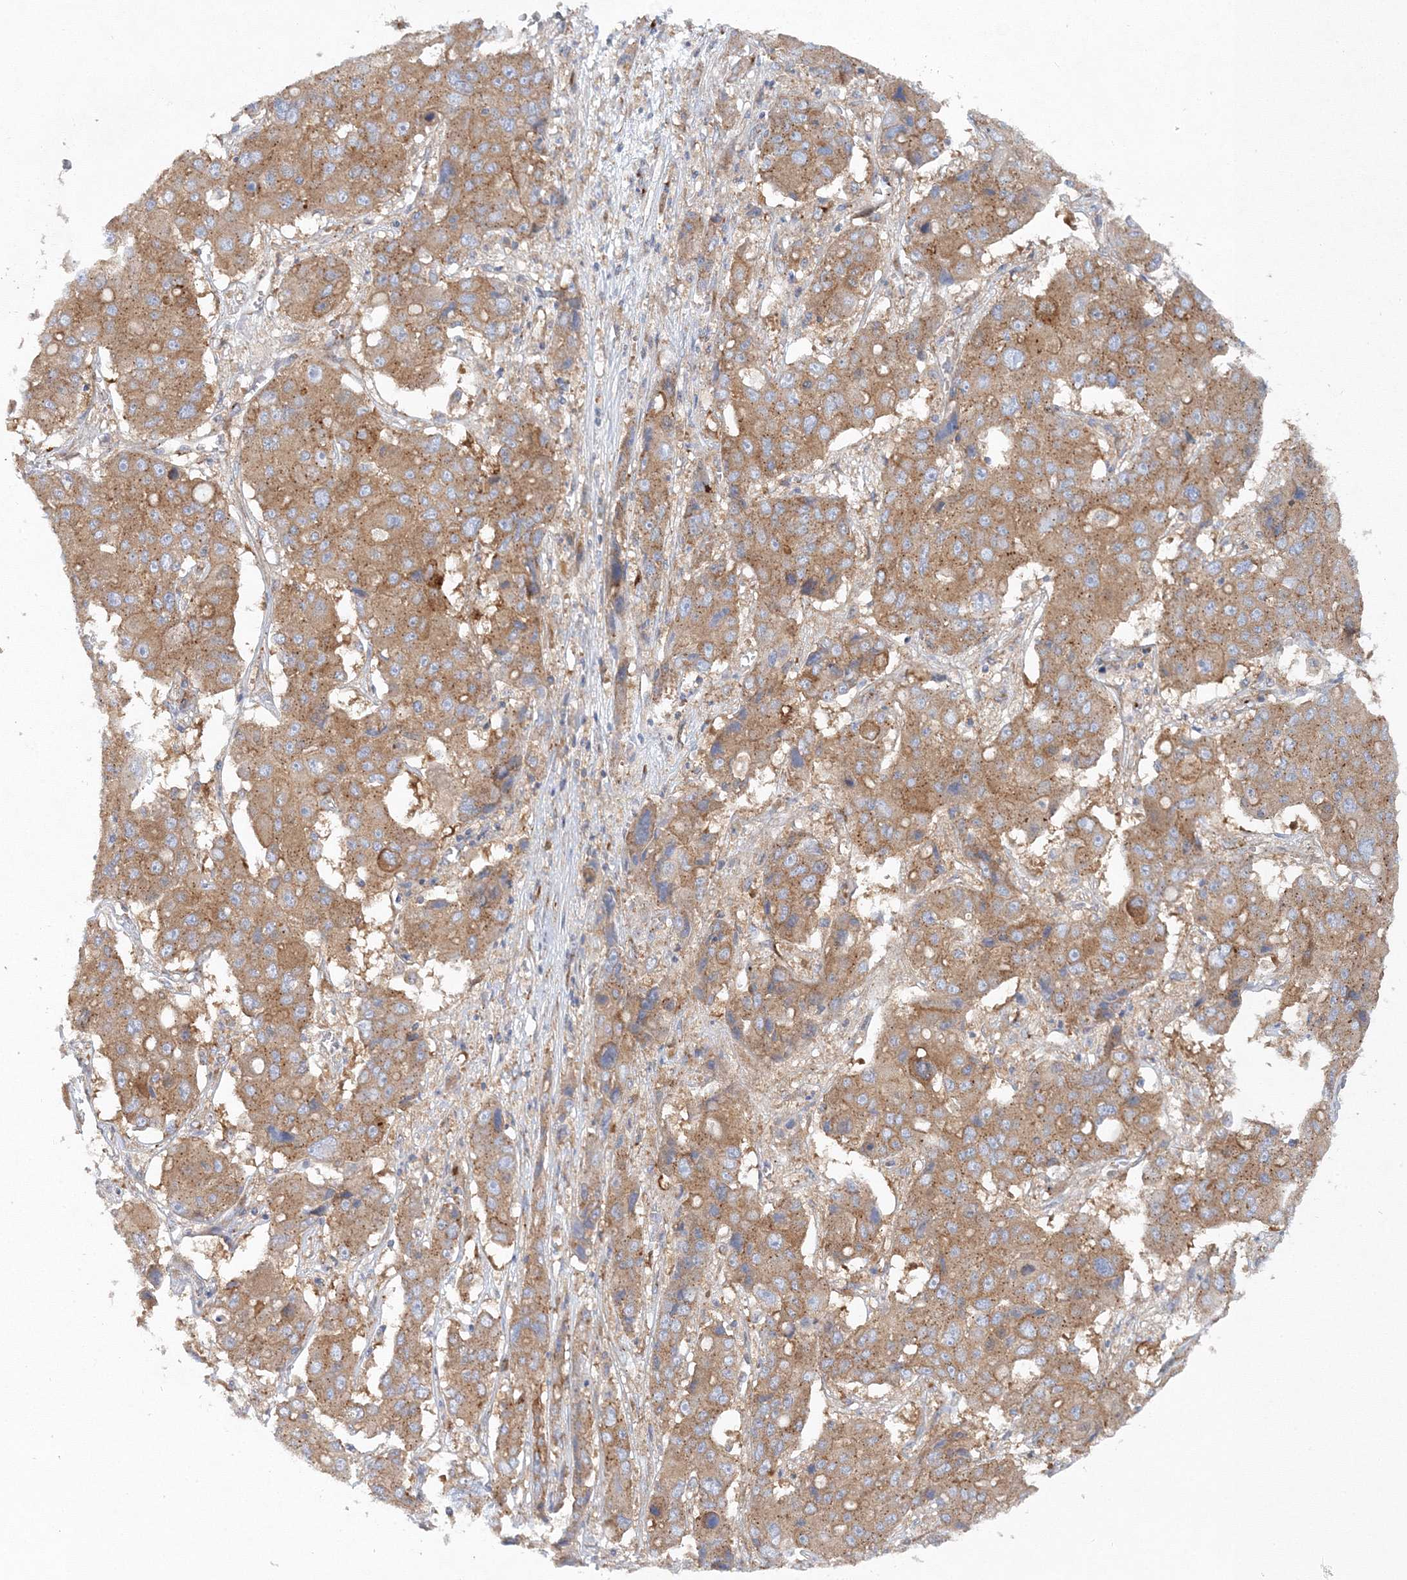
{"staining": {"intensity": "moderate", "quantity": ">75%", "location": "cytoplasmic/membranous"}, "tissue": "liver cancer", "cell_type": "Tumor cells", "image_type": "cancer", "snomed": [{"axis": "morphology", "description": "Cholangiocarcinoma"}, {"axis": "topography", "description": "Liver"}], "caption": "A high-resolution micrograph shows immunohistochemistry (IHC) staining of liver cancer (cholangiocarcinoma), which demonstrates moderate cytoplasmic/membranous staining in about >75% of tumor cells.", "gene": "SEC23IP", "patient": {"sex": "male", "age": 67}}